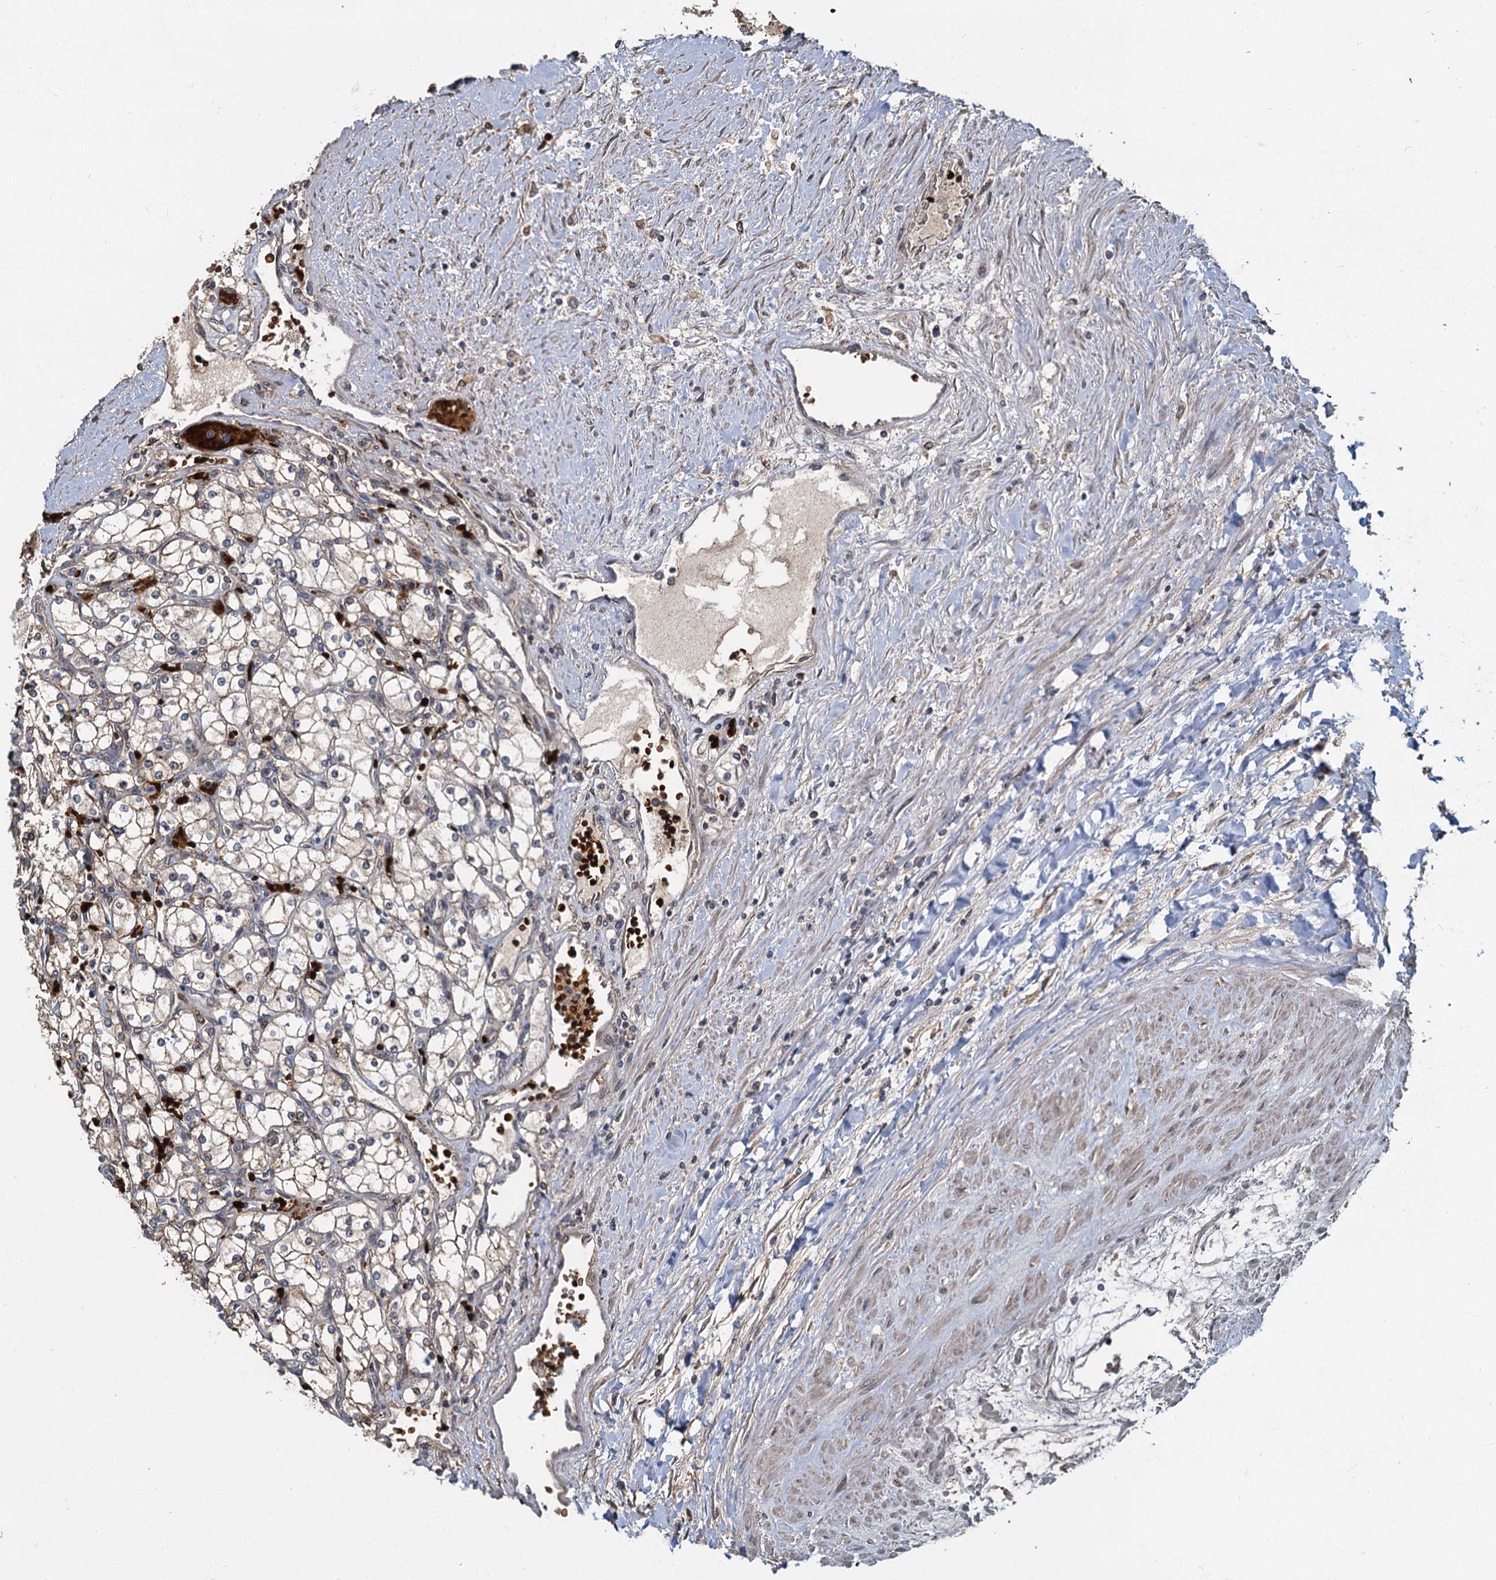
{"staining": {"intensity": "weak", "quantity": "25%-75%", "location": "cytoplasmic/membranous"}, "tissue": "renal cancer", "cell_type": "Tumor cells", "image_type": "cancer", "snomed": [{"axis": "morphology", "description": "Adenocarcinoma, NOS"}, {"axis": "topography", "description": "Kidney"}], "caption": "Immunohistochemistry (IHC) image of adenocarcinoma (renal) stained for a protein (brown), which displays low levels of weak cytoplasmic/membranous positivity in about 25%-75% of tumor cells.", "gene": "FANCI", "patient": {"sex": "male", "age": 80}}